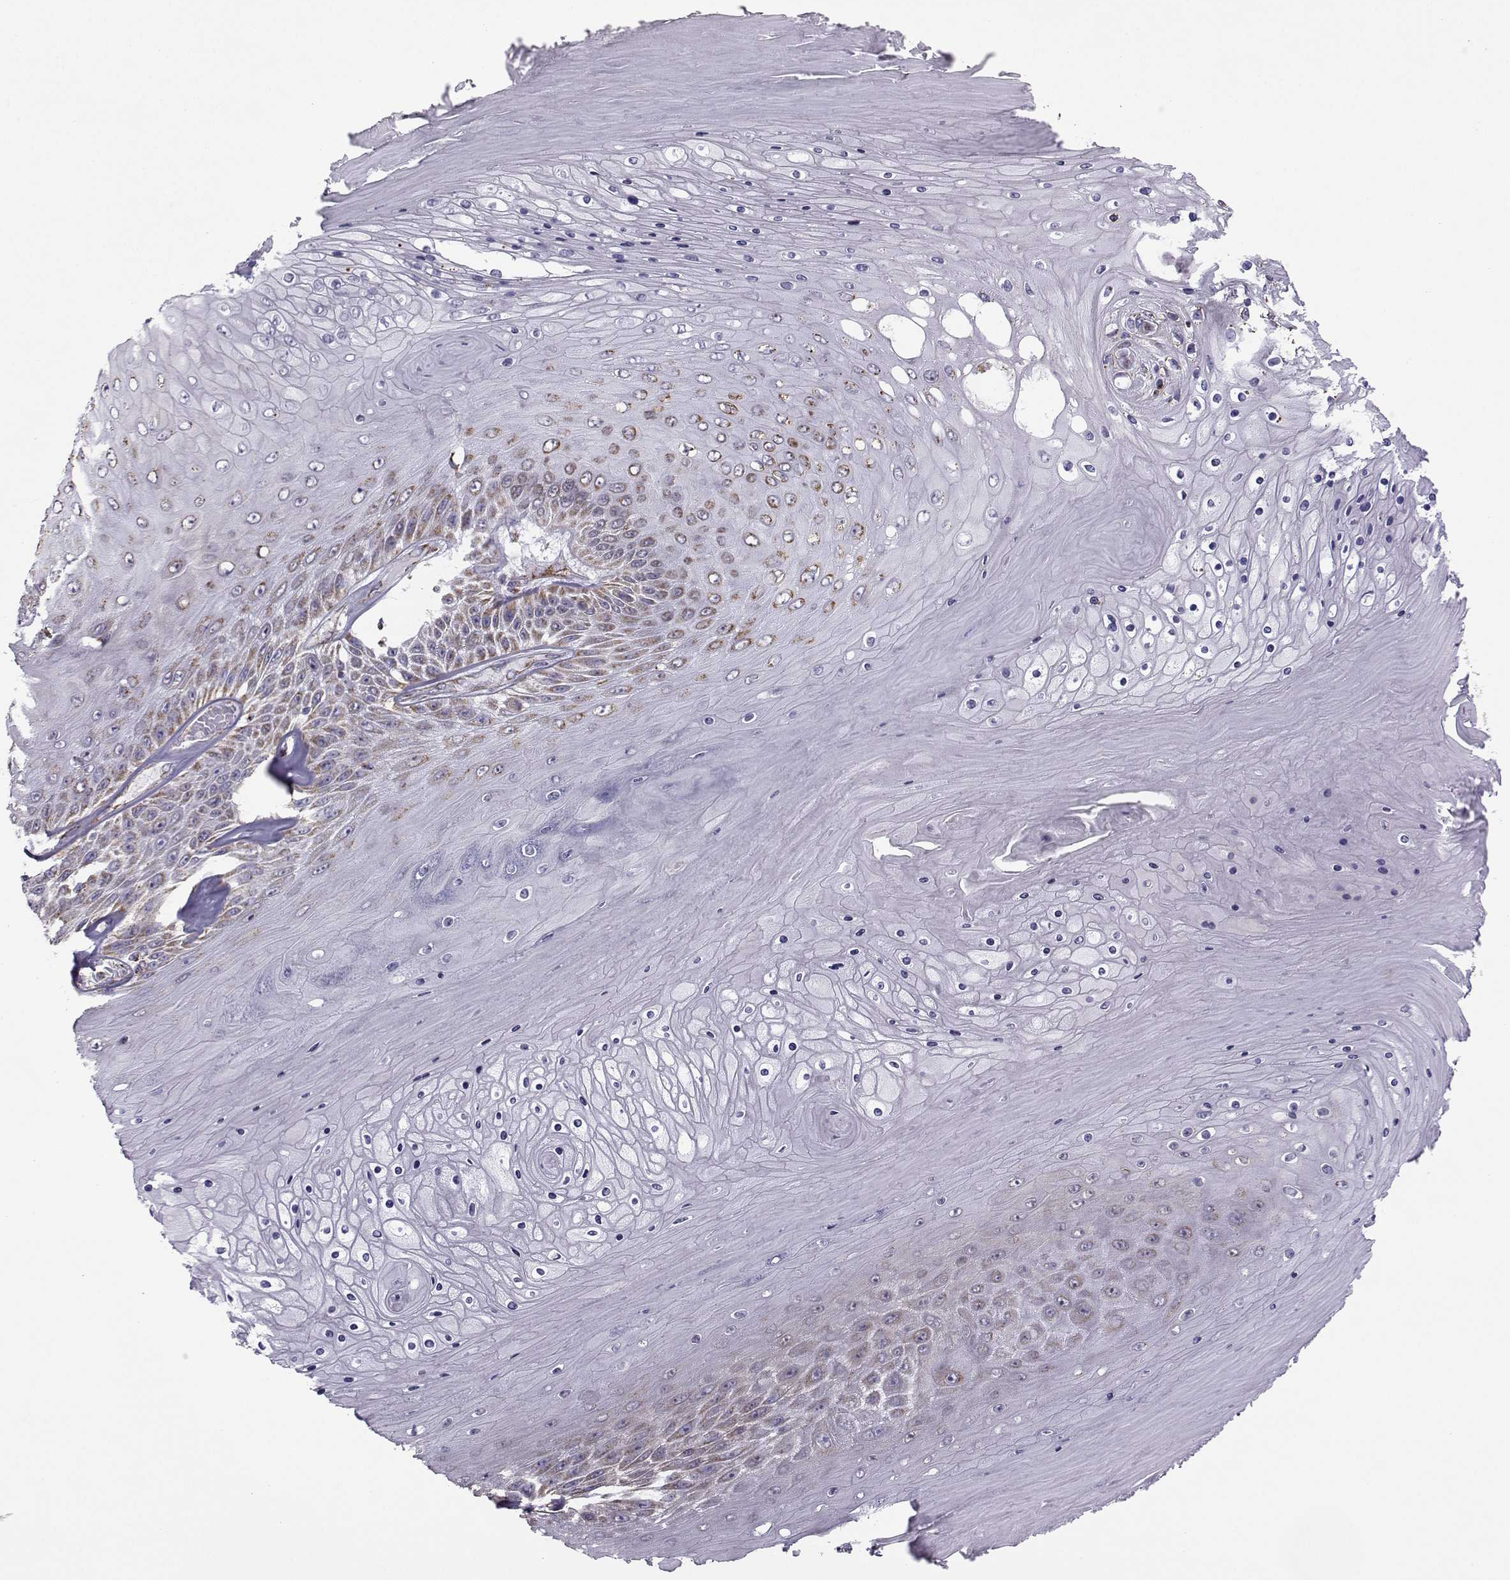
{"staining": {"intensity": "moderate", "quantity": "<25%", "location": "cytoplasmic/membranous"}, "tissue": "skin cancer", "cell_type": "Tumor cells", "image_type": "cancer", "snomed": [{"axis": "morphology", "description": "Squamous cell carcinoma, NOS"}, {"axis": "topography", "description": "Skin"}], "caption": "A low amount of moderate cytoplasmic/membranous expression is identified in approximately <25% of tumor cells in skin cancer tissue.", "gene": "NECAB3", "patient": {"sex": "male", "age": 62}}